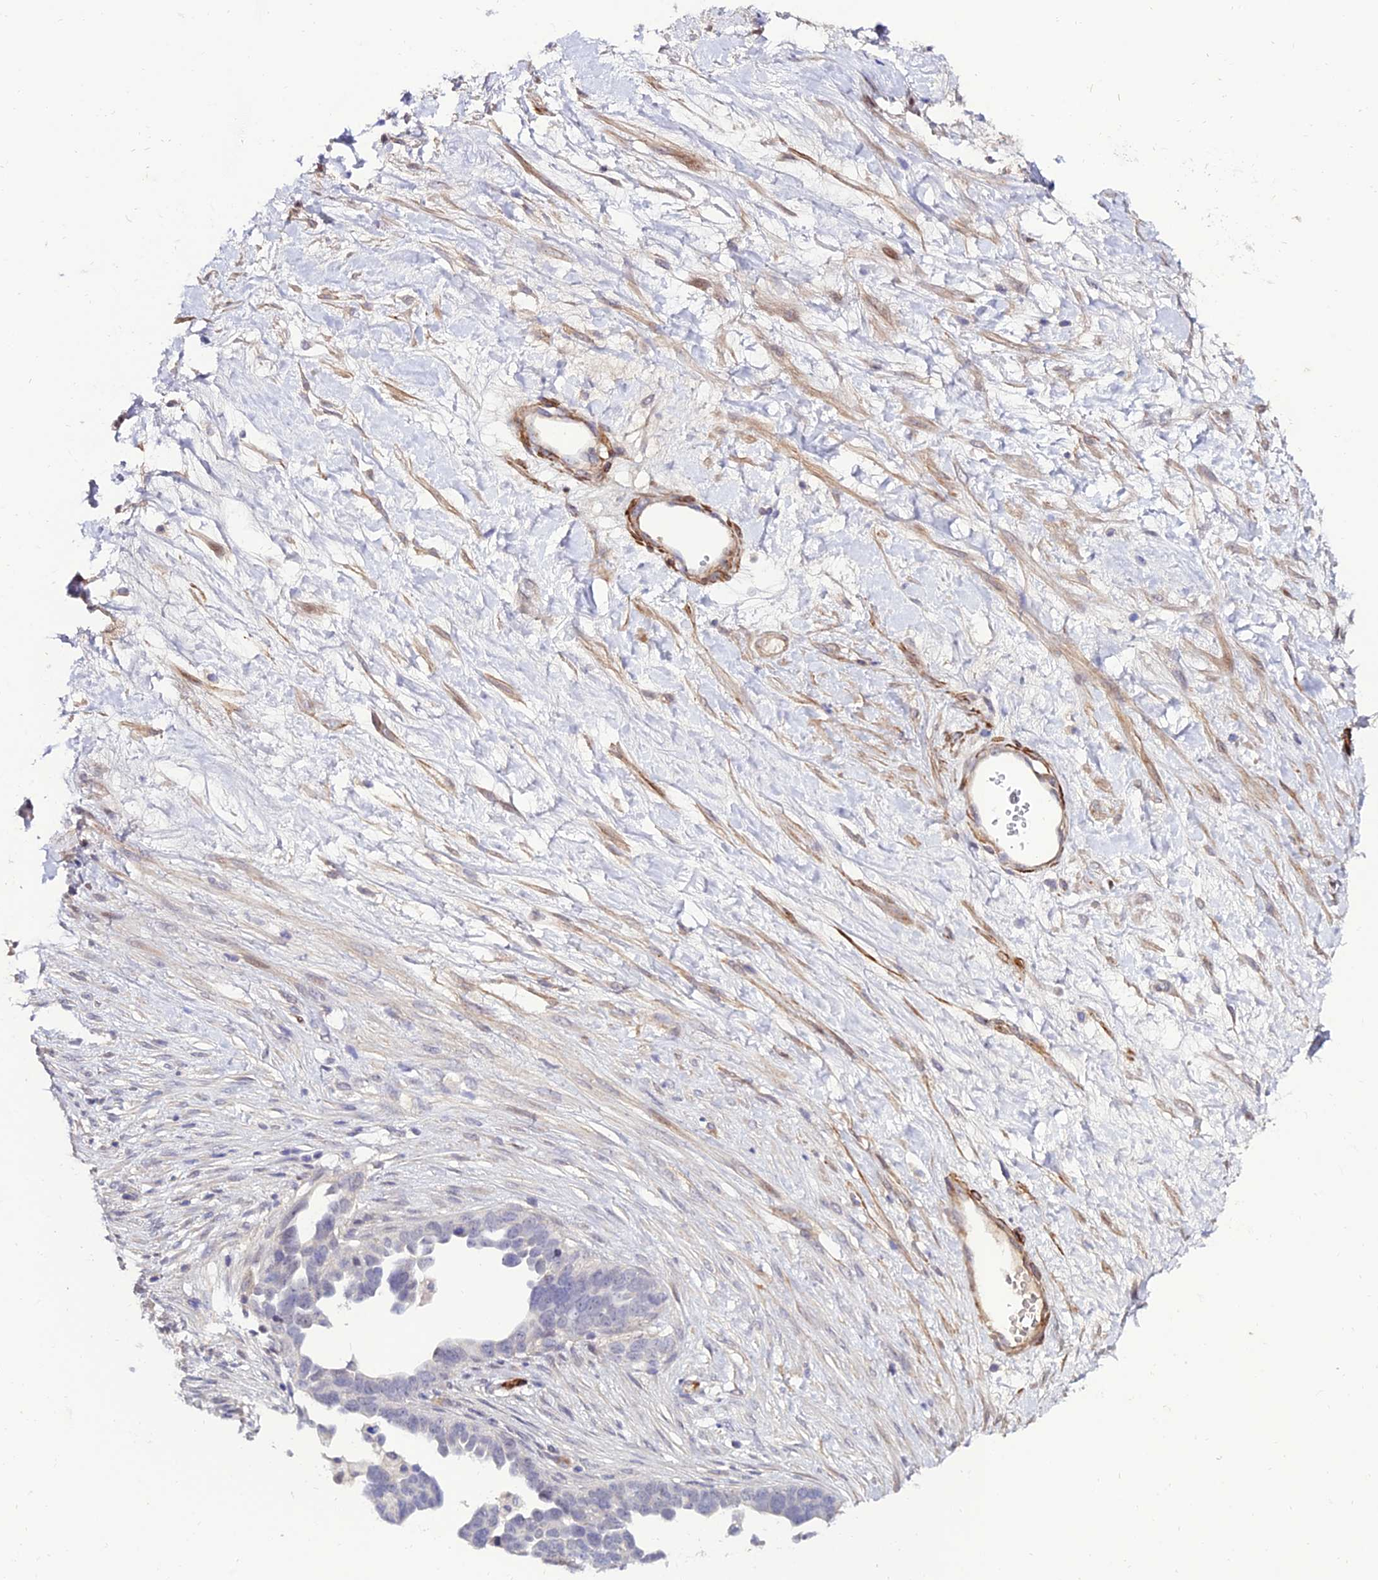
{"staining": {"intensity": "negative", "quantity": "none", "location": "none"}, "tissue": "ovarian cancer", "cell_type": "Tumor cells", "image_type": "cancer", "snomed": [{"axis": "morphology", "description": "Cystadenocarcinoma, serous, NOS"}, {"axis": "topography", "description": "Ovary"}], "caption": "This micrograph is of ovarian cancer (serous cystadenocarcinoma) stained with IHC to label a protein in brown with the nuclei are counter-stained blue. There is no staining in tumor cells. (DAB immunohistochemistry (IHC) with hematoxylin counter stain).", "gene": "ALDH3B2", "patient": {"sex": "female", "age": 54}}